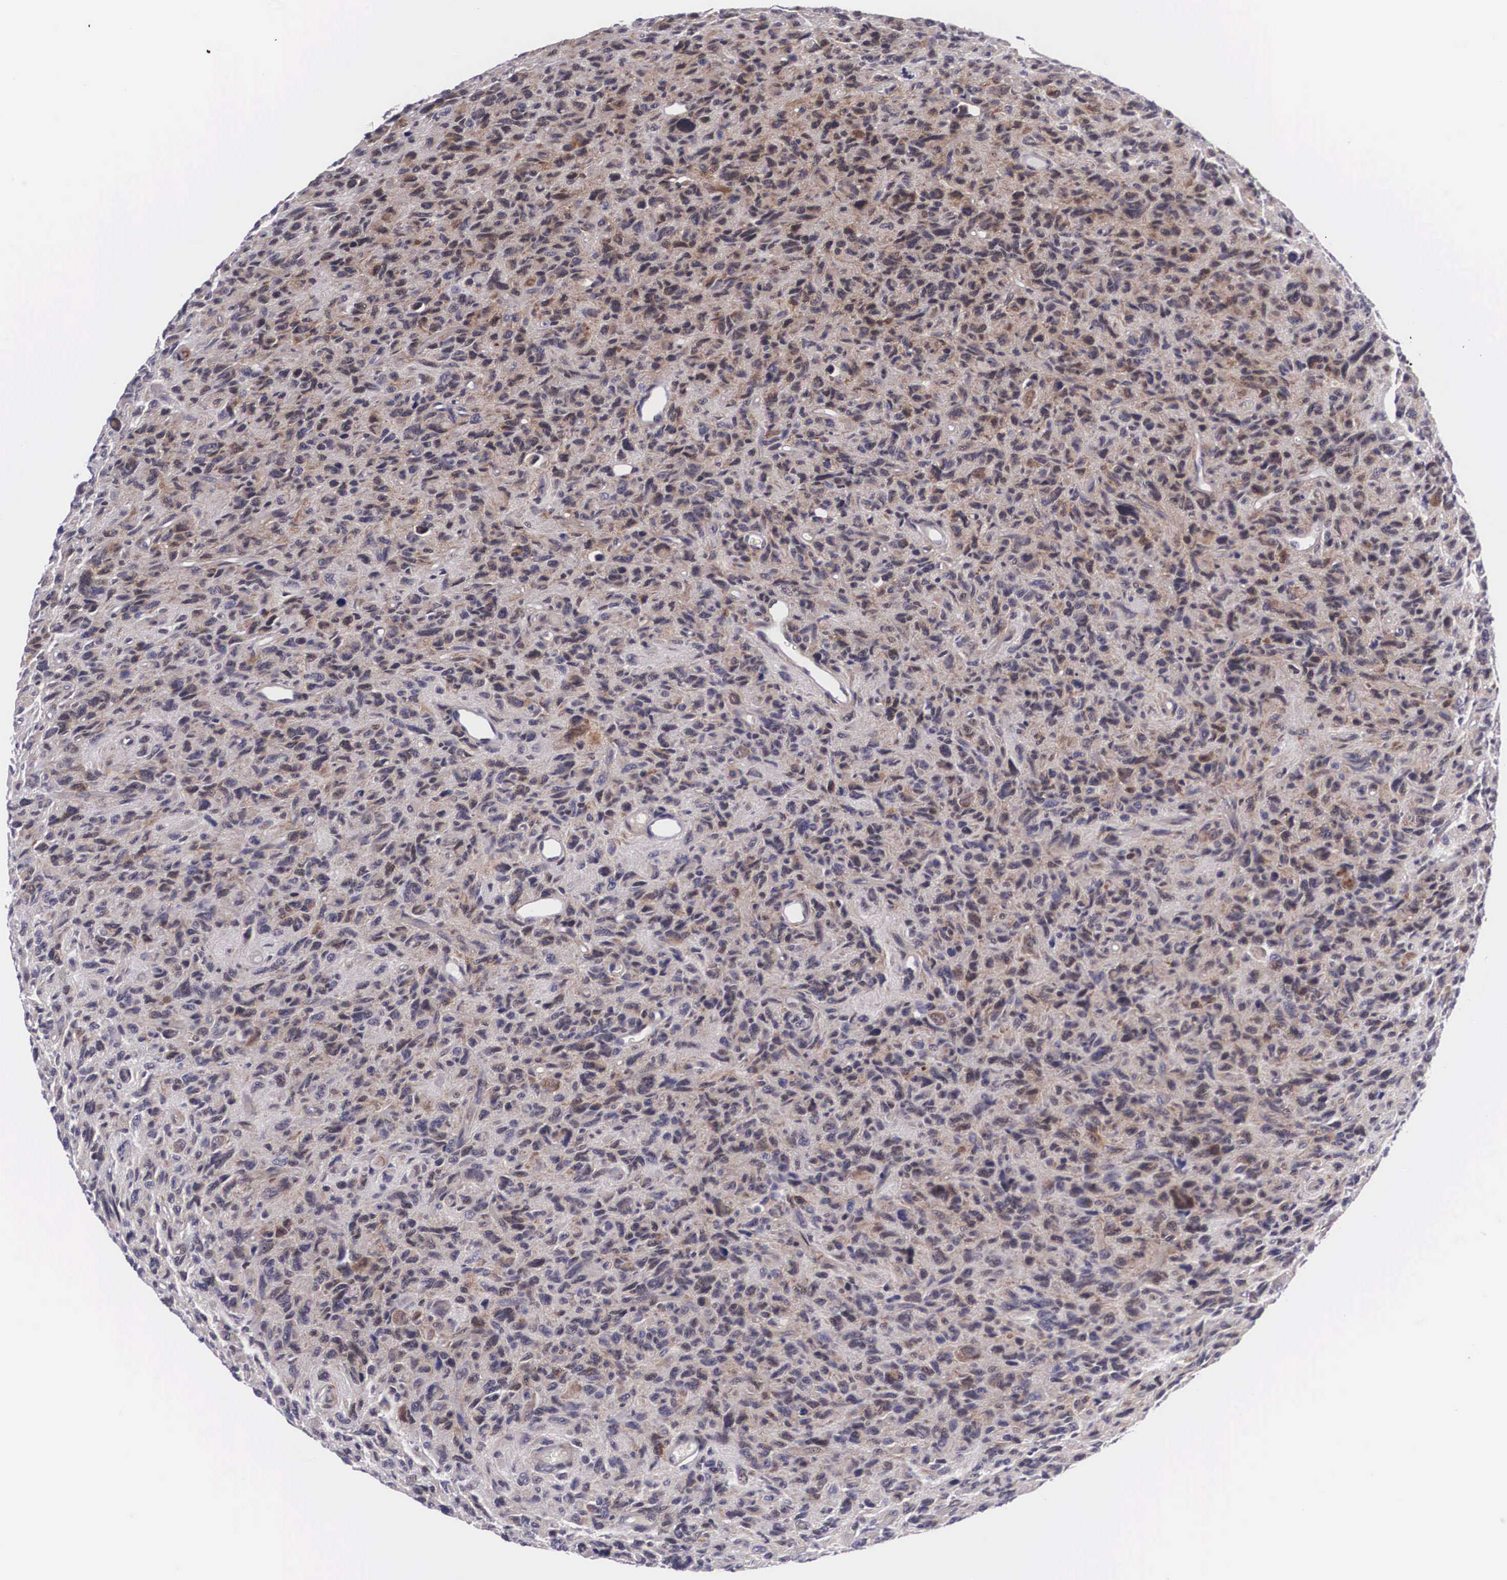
{"staining": {"intensity": "moderate", "quantity": ">75%", "location": "cytoplasmic/membranous,nuclear"}, "tissue": "glioma", "cell_type": "Tumor cells", "image_type": "cancer", "snomed": [{"axis": "morphology", "description": "Glioma, malignant, High grade"}, {"axis": "topography", "description": "Brain"}], "caption": "A micrograph of glioma stained for a protein reveals moderate cytoplasmic/membranous and nuclear brown staining in tumor cells.", "gene": "EMID1", "patient": {"sex": "female", "age": 60}}